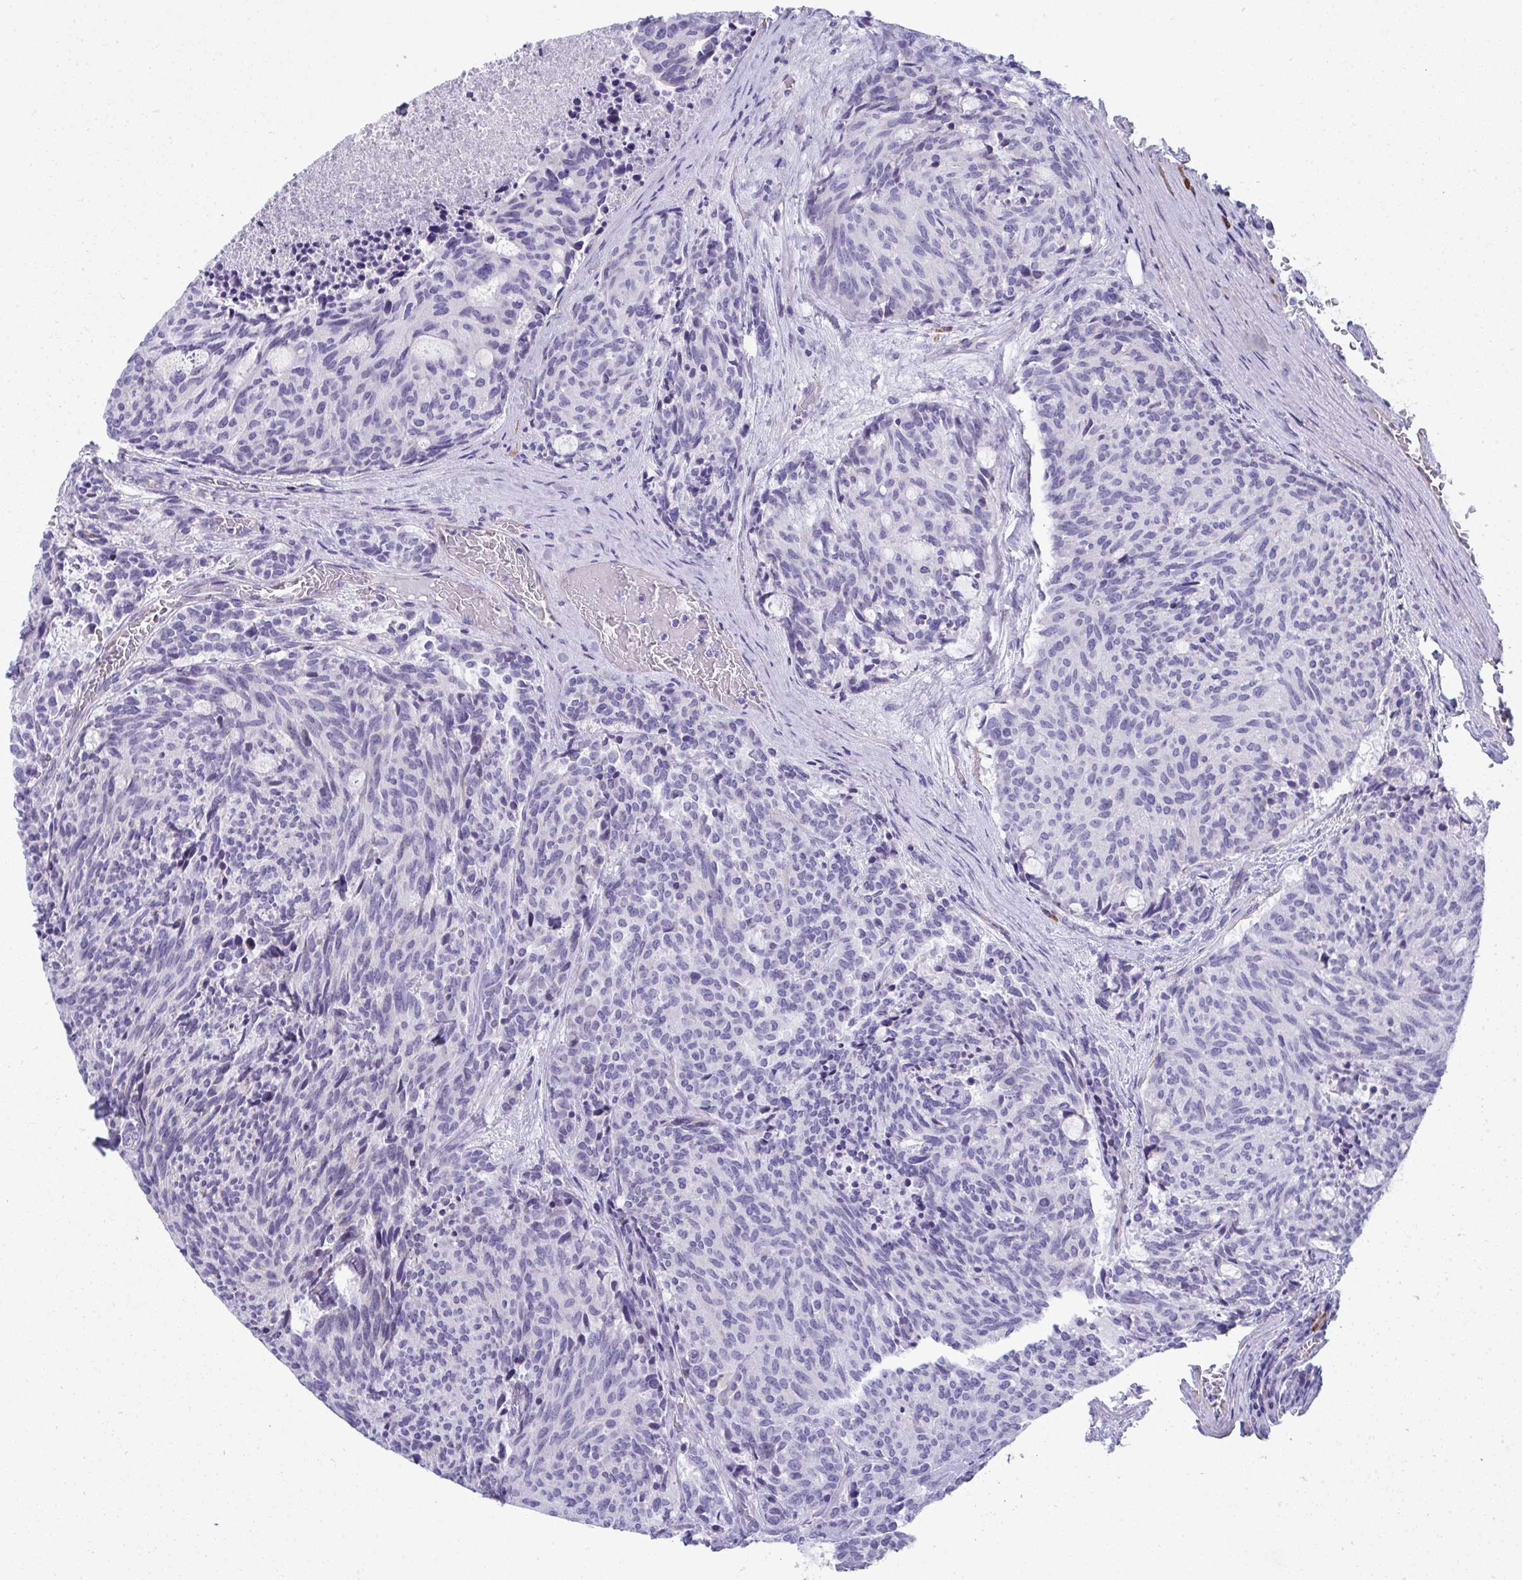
{"staining": {"intensity": "negative", "quantity": "none", "location": "none"}, "tissue": "carcinoid", "cell_type": "Tumor cells", "image_type": "cancer", "snomed": [{"axis": "morphology", "description": "Carcinoid, malignant, NOS"}, {"axis": "topography", "description": "Pancreas"}], "caption": "High power microscopy image of an IHC photomicrograph of carcinoid, revealing no significant positivity in tumor cells. (DAB (3,3'-diaminobenzidine) immunohistochemistry (IHC), high magnification).", "gene": "PUS7L", "patient": {"sex": "female", "age": 54}}